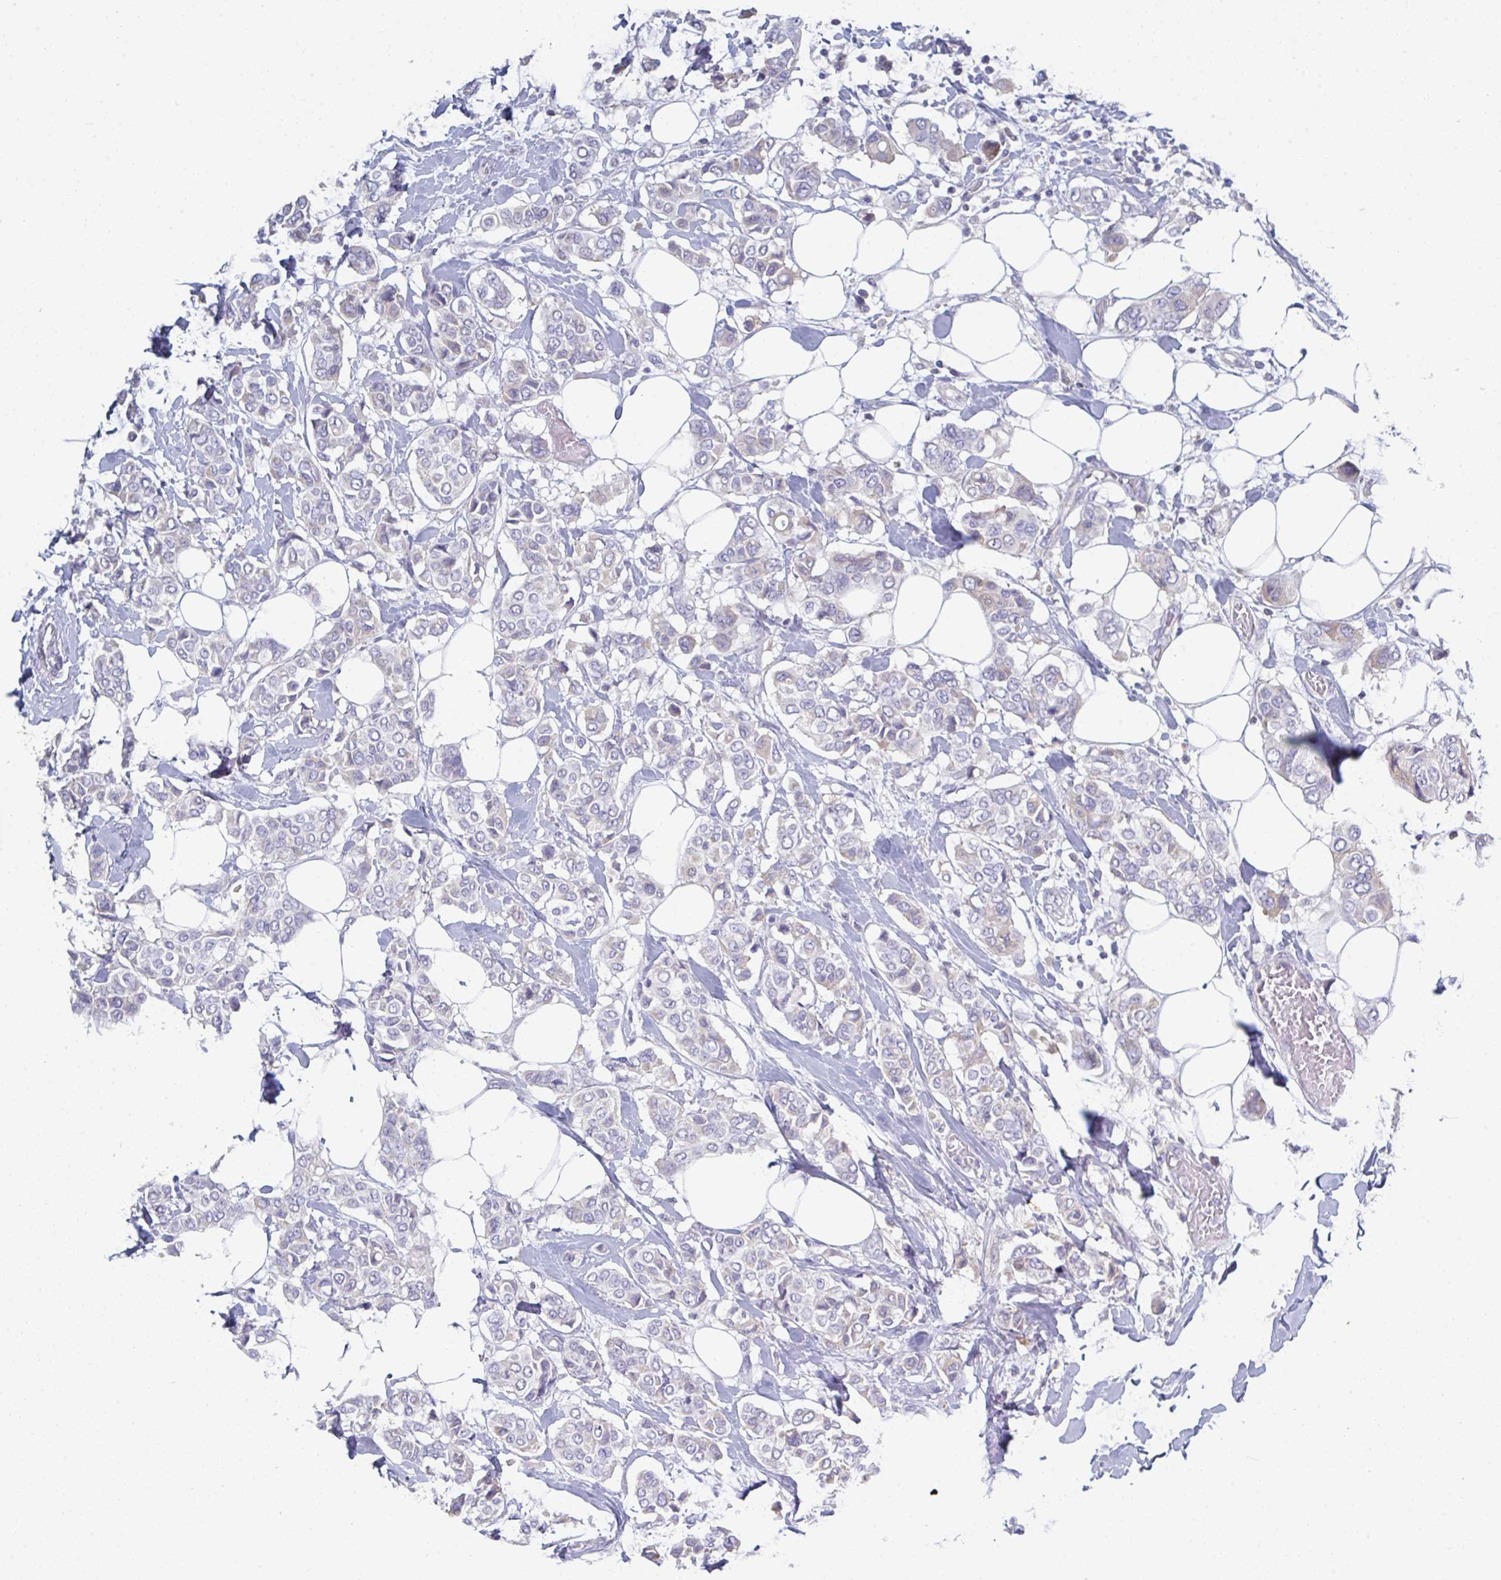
{"staining": {"intensity": "negative", "quantity": "none", "location": "none"}, "tissue": "breast cancer", "cell_type": "Tumor cells", "image_type": "cancer", "snomed": [{"axis": "morphology", "description": "Lobular carcinoma"}, {"axis": "topography", "description": "Breast"}], "caption": "IHC photomicrograph of human breast lobular carcinoma stained for a protein (brown), which demonstrates no expression in tumor cells.", "gene": "HGFAC", "patient": {"sex": "female", "age": 51}}